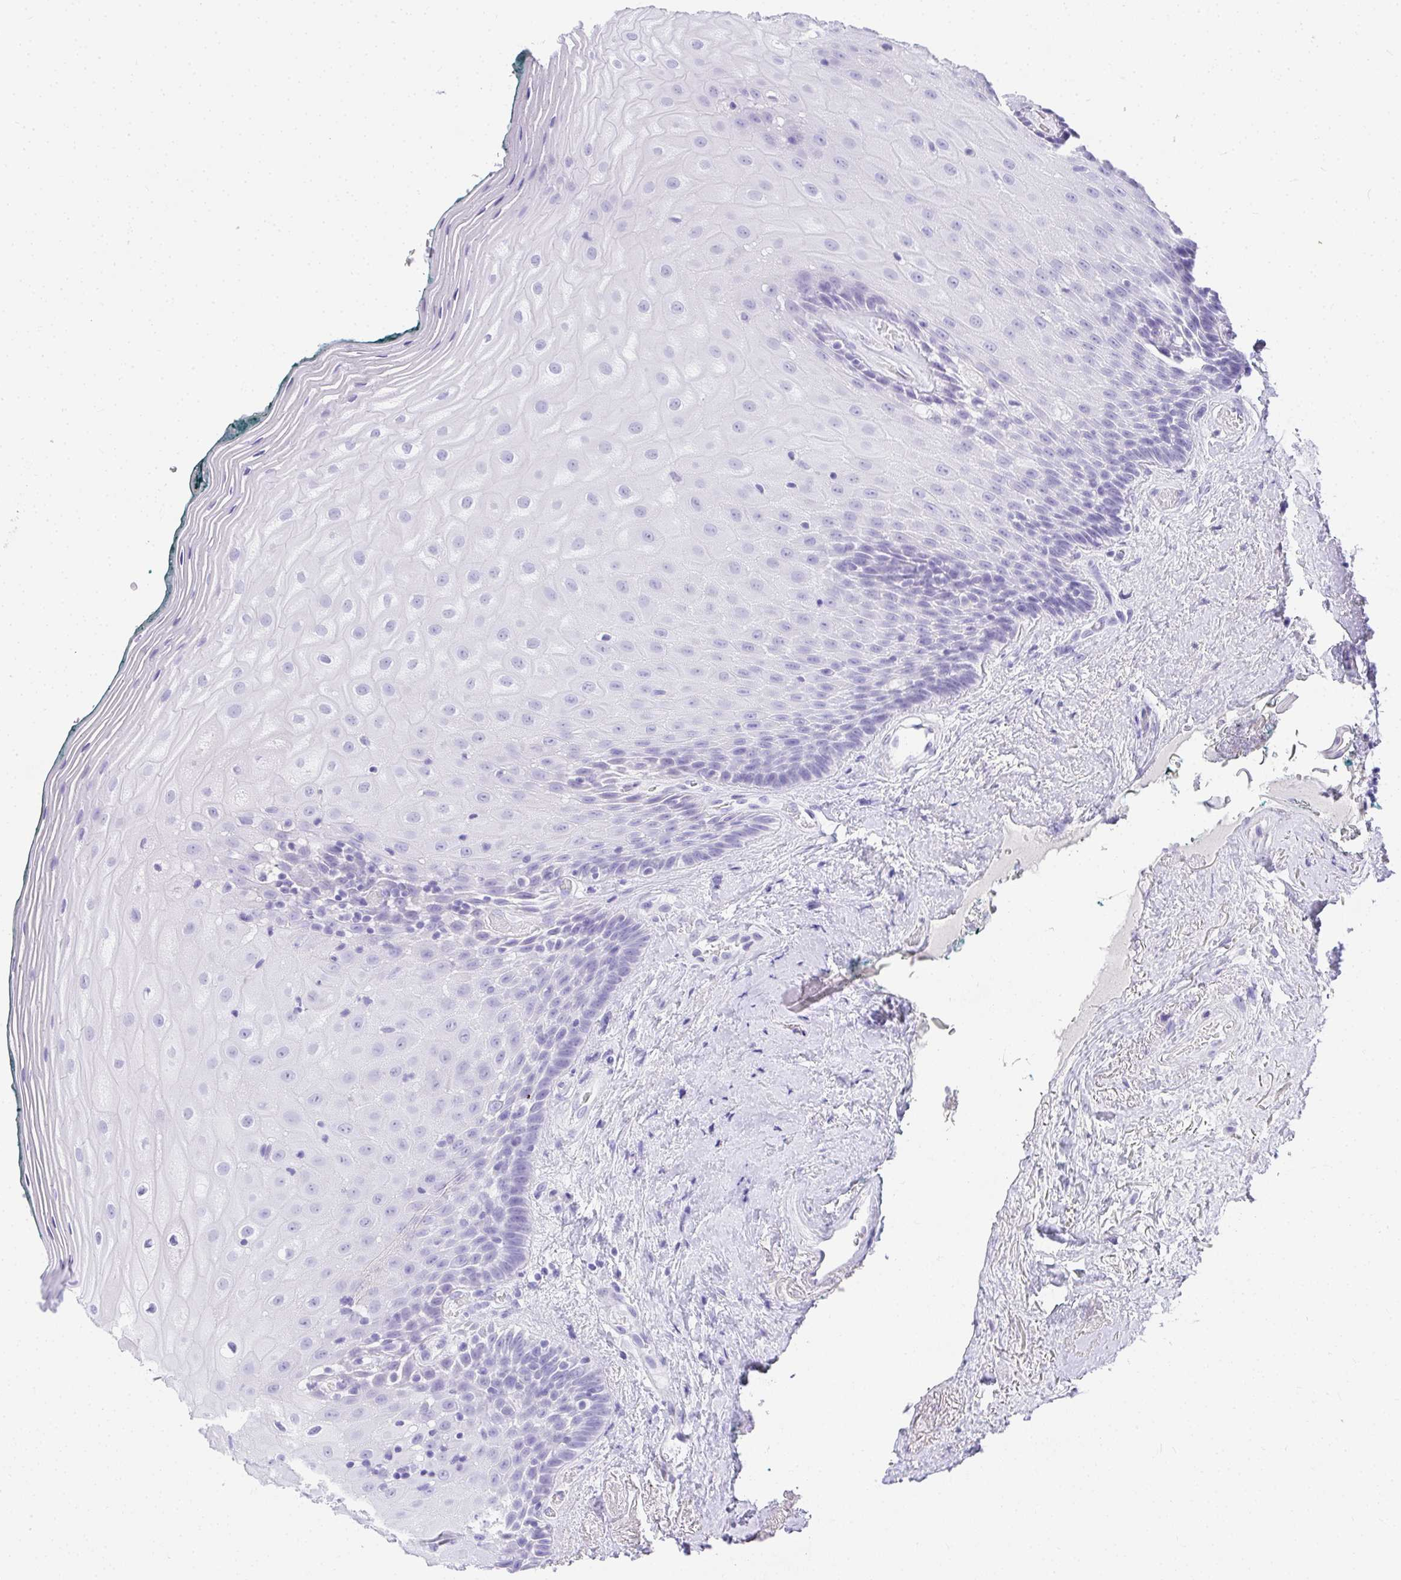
{"staining": {"intensity": "negative", "quantity": "none", "location": "none"}, "tissue": "oral mucosa", "cell_type": "Squamous epithelial cells", "image_type": "normal", "snomed": [{"axis": "morphology", "description": "Normal tissue, NOS"}, {"axis": "morphology", "description": "Squamous cell carcinoma, NOS"}, {"axis": "topography", "description": "Oral tissue"}, {"axis": "topography", "description": "Head-Neck"}], "caption": "Immunohistochemistry histopathology image of normal oral mucosa: oral mucosa stained with DAB (3,3'-diaminobenzidine) demonstrates no significant protein expression in squamous epithelial cells.", "gene": "AVIL", "patient": {"sex": "male", "age": 64}}